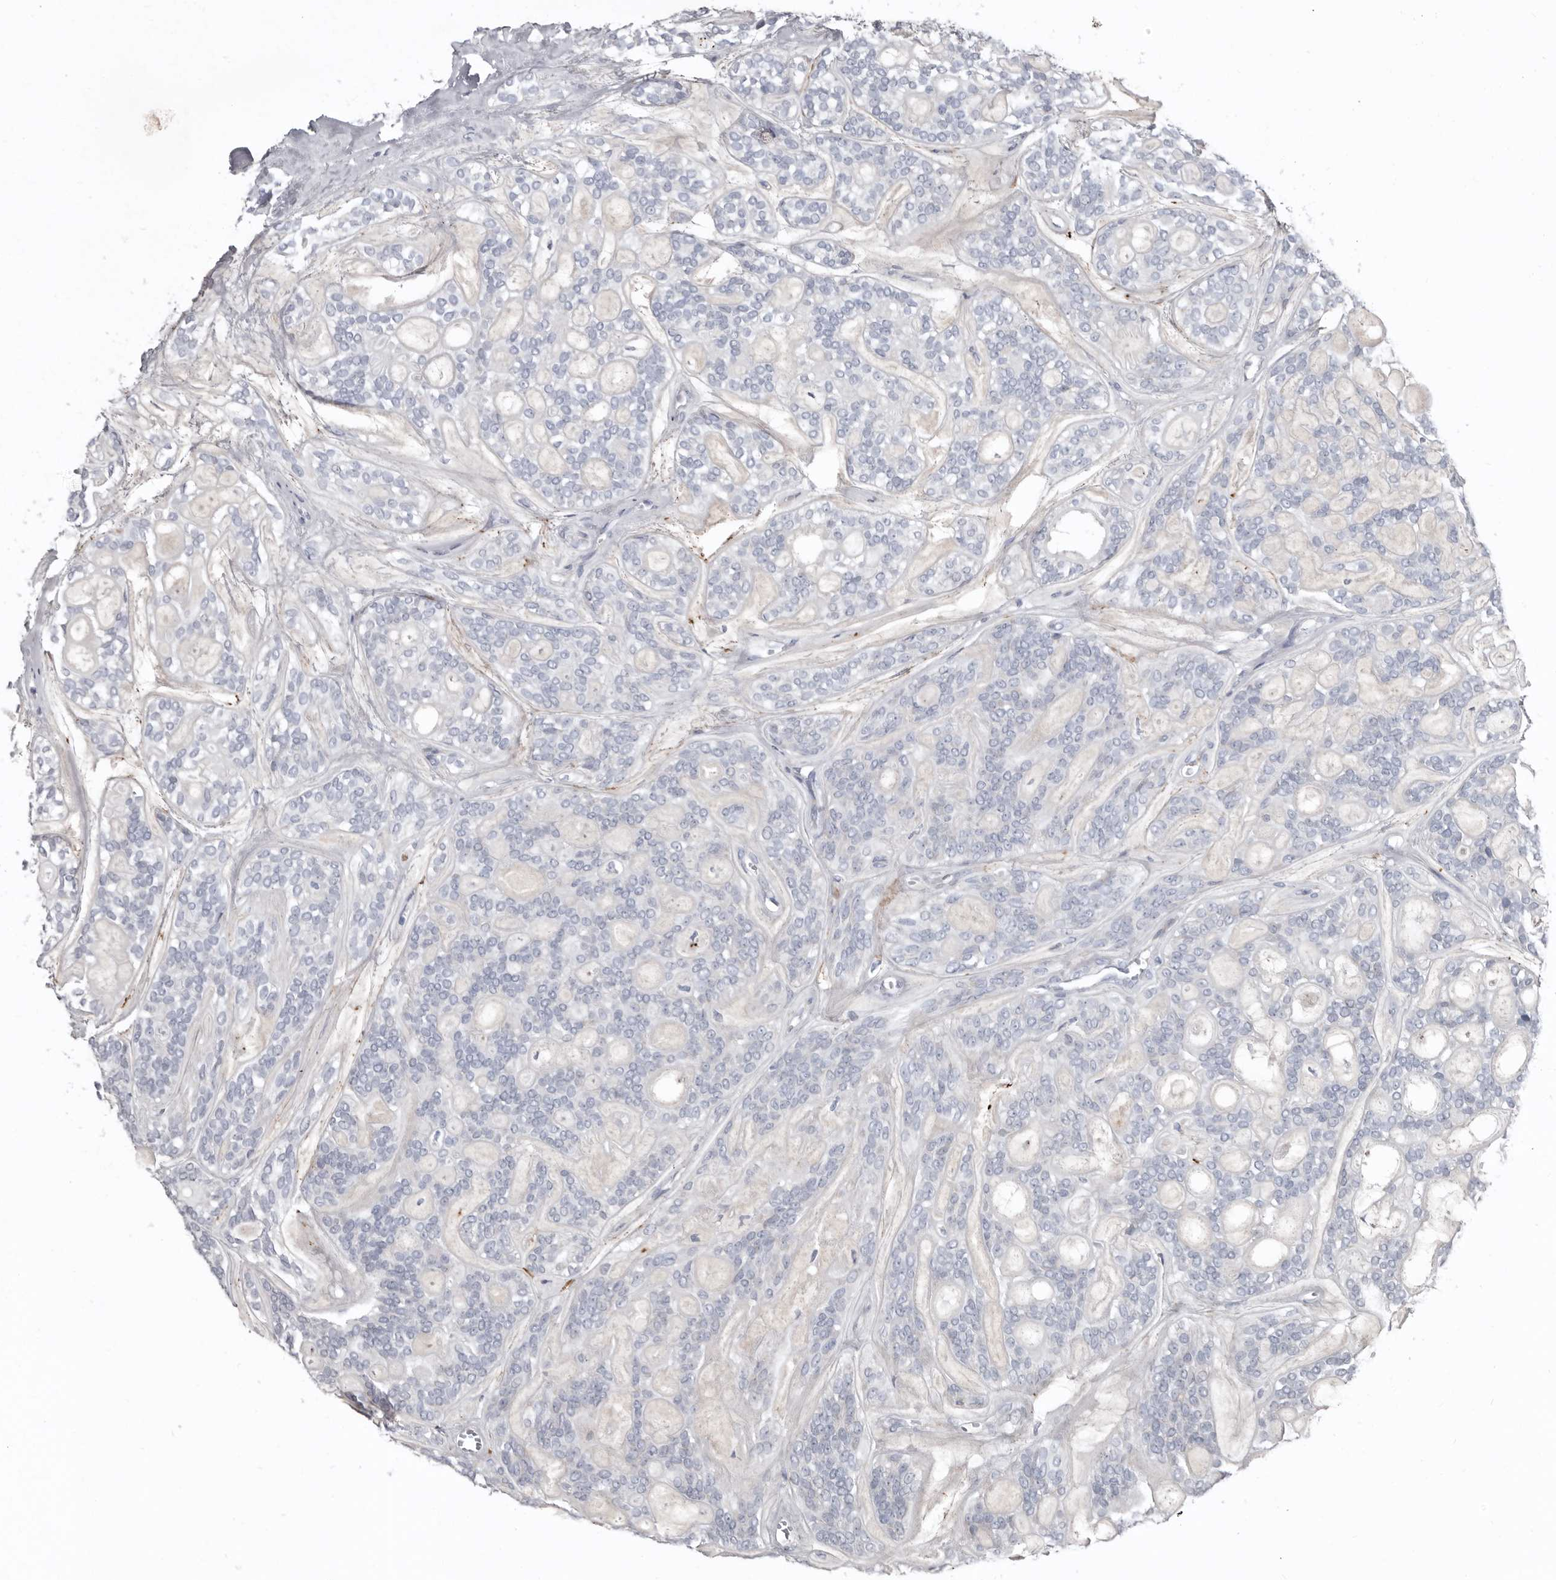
{"staining": {"intensity": "negative", "quantity": "none", "location": "none"}, "tissue": "head and neck cancer", "cell_type": "Tumor cells", "image_type": "cancer", "snomed": [{"axis": "morphology", "description": "Adenocarcinoma, NOS"}, {"axis": "topography", "description": "Head-Neck"}], "caption": "High power microscopy photomicrograph of an immunohistochemistry micrograph of head and neck adenocarcinoma, revealing no significant positivity in tumor cells. (DAB (3,3'-diaminobenzidine) immunohistochemistry with hematoxylin counter stain).", "gene": "ZNF114", "patient": {"sex": "male", "age": 66}}